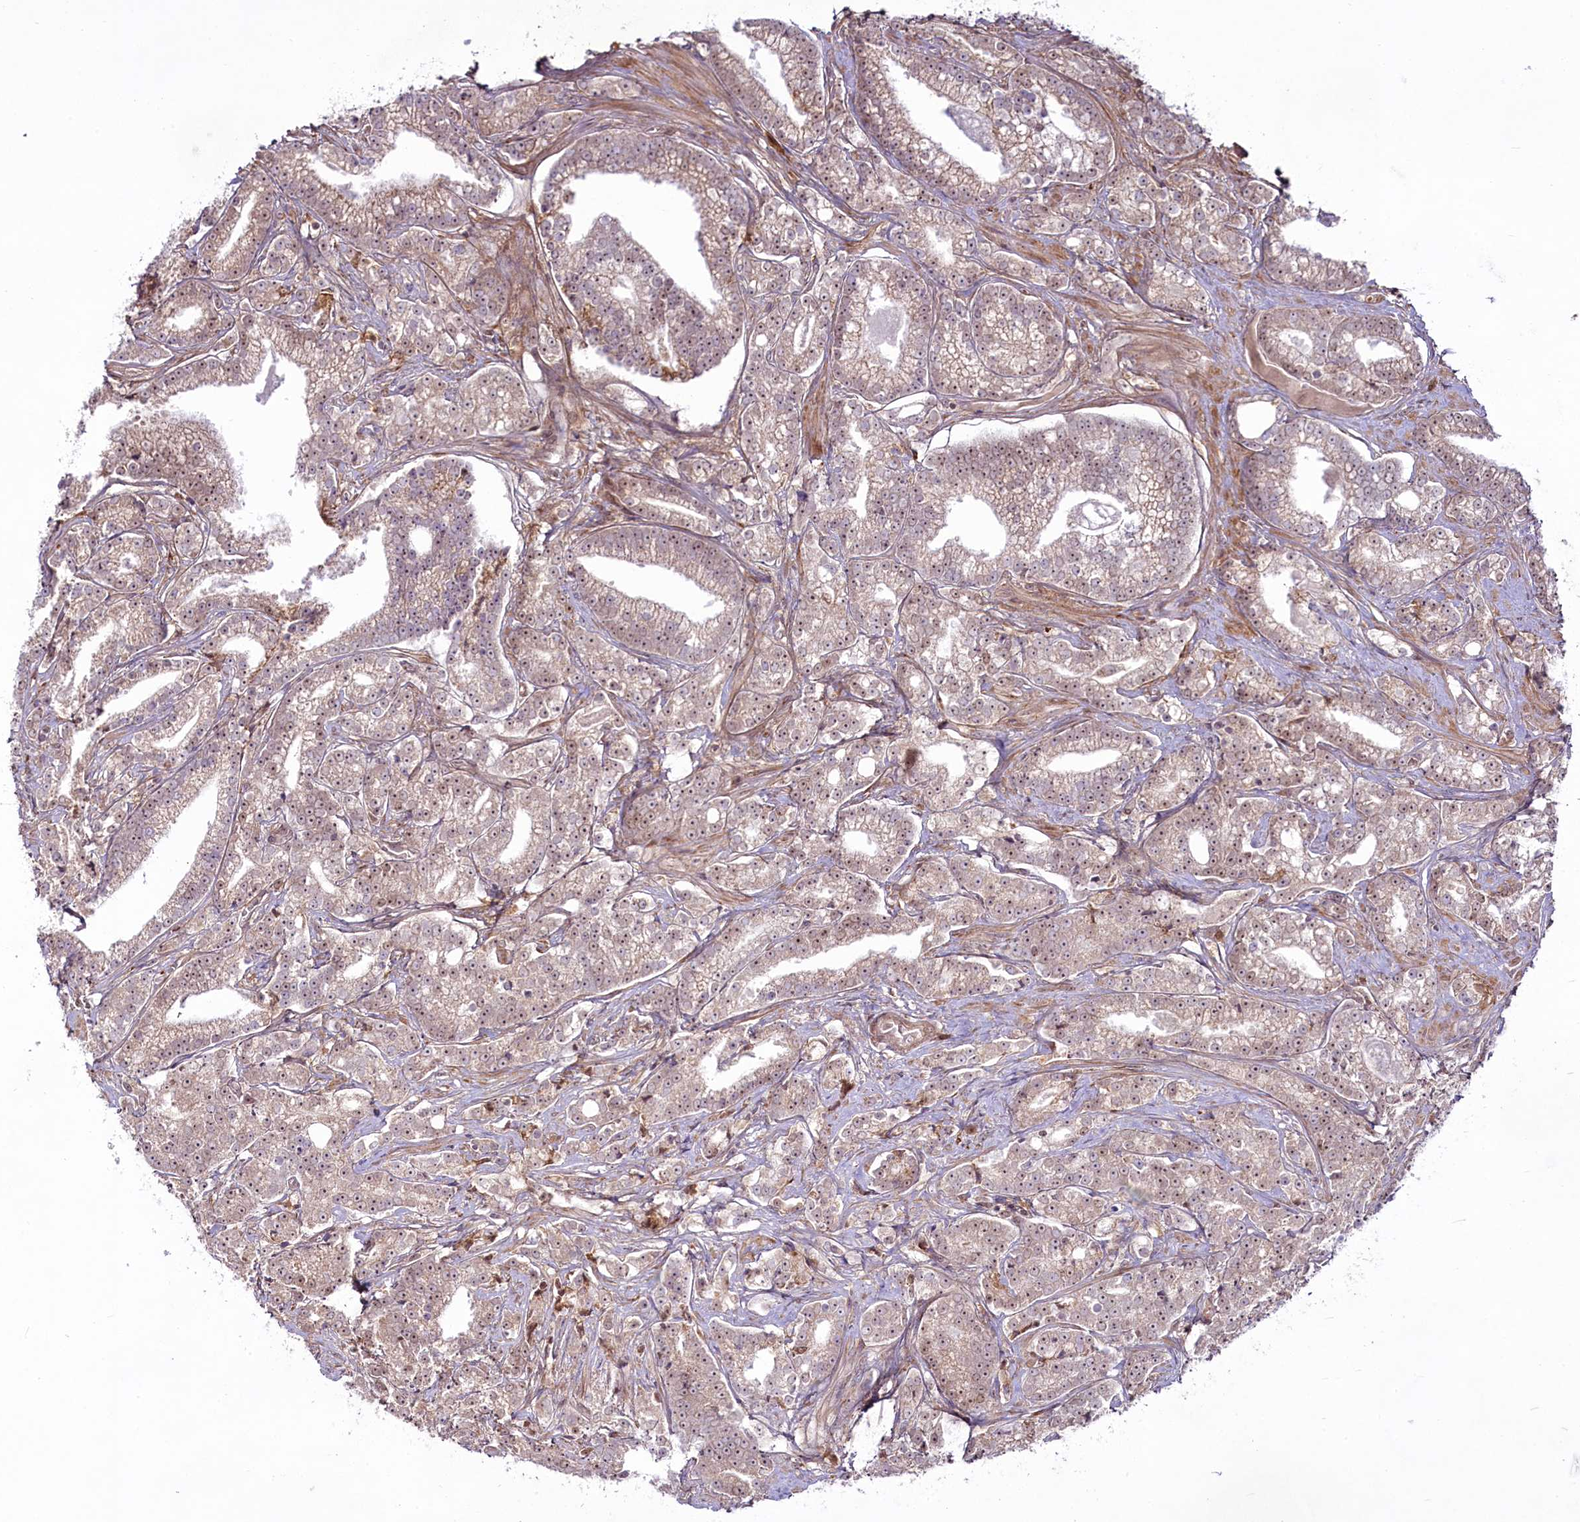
{"staining": {"intensity": "weak", "quantity": ">75%", "location": "nuclear"}, "tissue": "prostate cancer", "cell_type": "Tumor cells", "image_type": "cancer", "snomed": [{"axis": "morphology", "description": "Adenocarcinoma, High grade"}, {"axis": "topography", "description": "Prostate"}], "caption": "Weak nuclear staining for a protein is appreciated in about >75% of tumor cells of prostate high-grade adenocarcinoma using immunohistochemistry.", "gene": "RSBN1", "patient": {"sex": "male", "age": 67}}